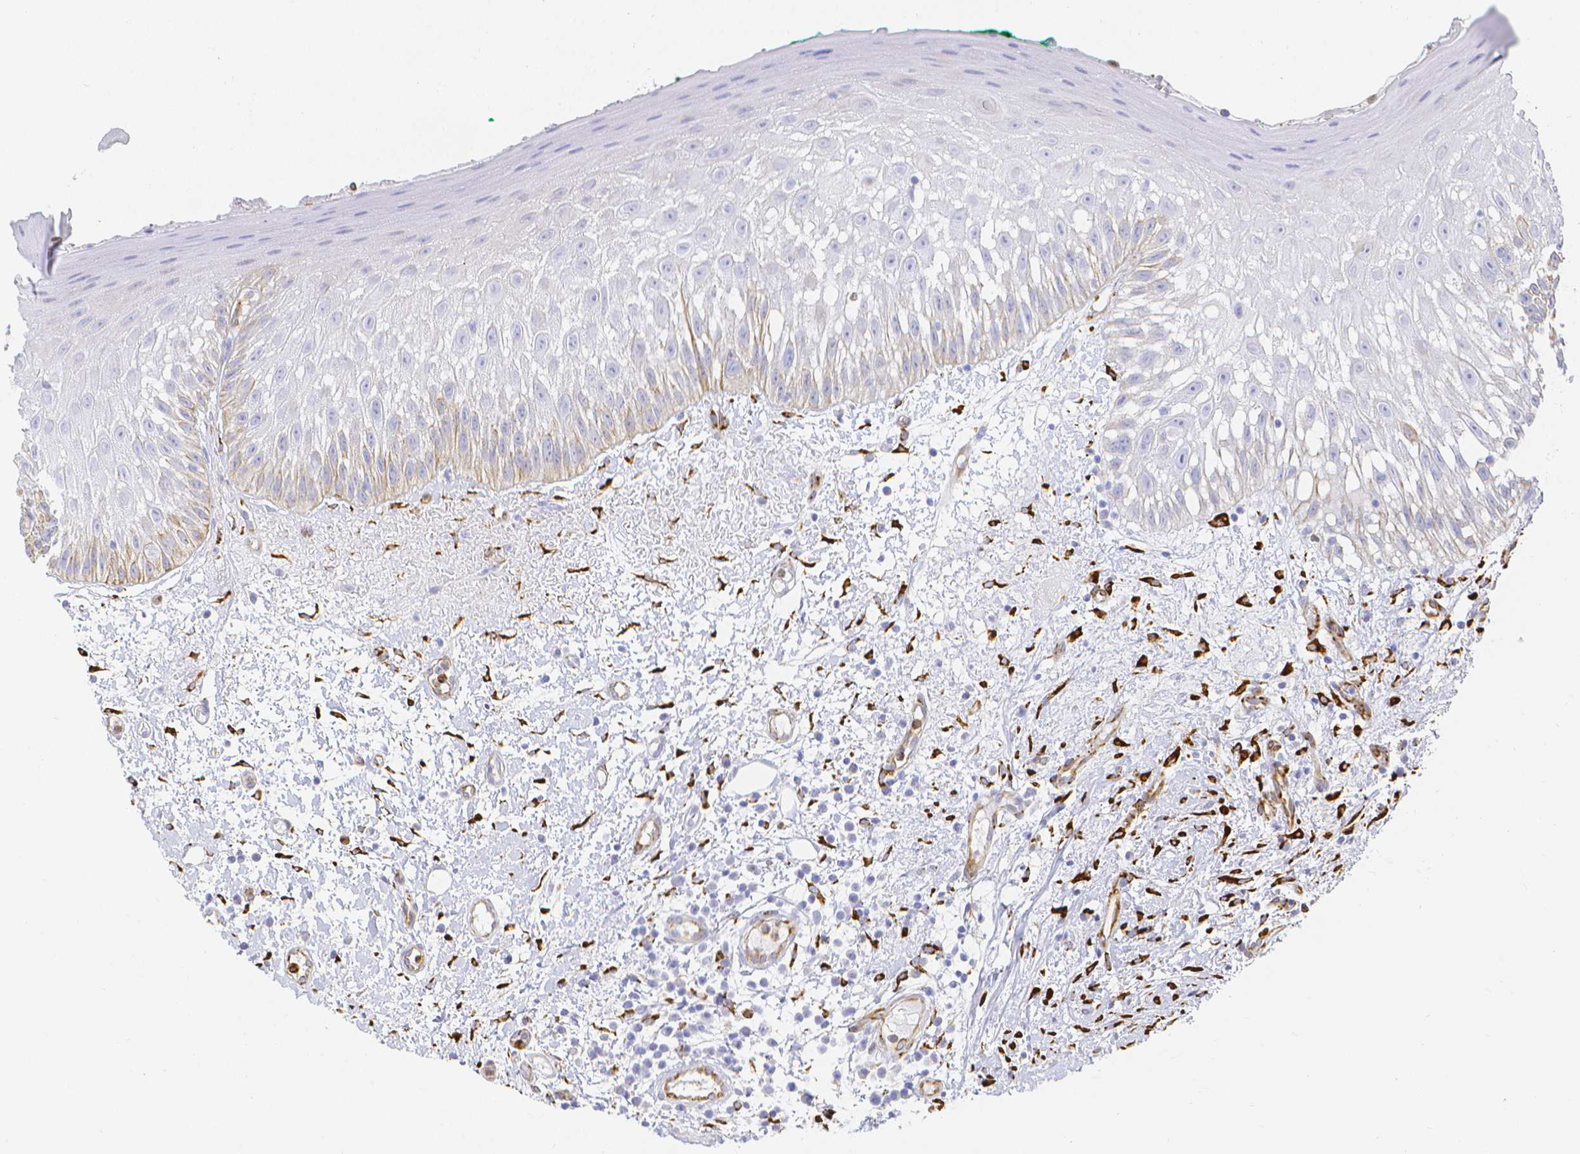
{"staining": {"intensity": "negative", "quantity": "none", "location": "none"}, "tissue": "oral mucosa", "cell_type": "Squamous epithelial cells", "image_type": "normal", "snomed": [{"axis": "morphology", "description": "Normal tissue, NOS"}, {"axis": "topography", "description": "Oral tissue"}, {"axis": "topography", "description": "Tounge, NOS"}], "caption": "High magnification brightfield microscopy of unremarkable oral mucosa stained with DAB (brown) and counterstained with hematoxylin (blue): squamous epithelial cells show no significant staining. Brightfield microscopy of IHC stained with DAB (brown) and hematoxylin (blue), captured at high magnification.", "gene": "SMURF1", "patient": {"sex": "male", "age": 83}}